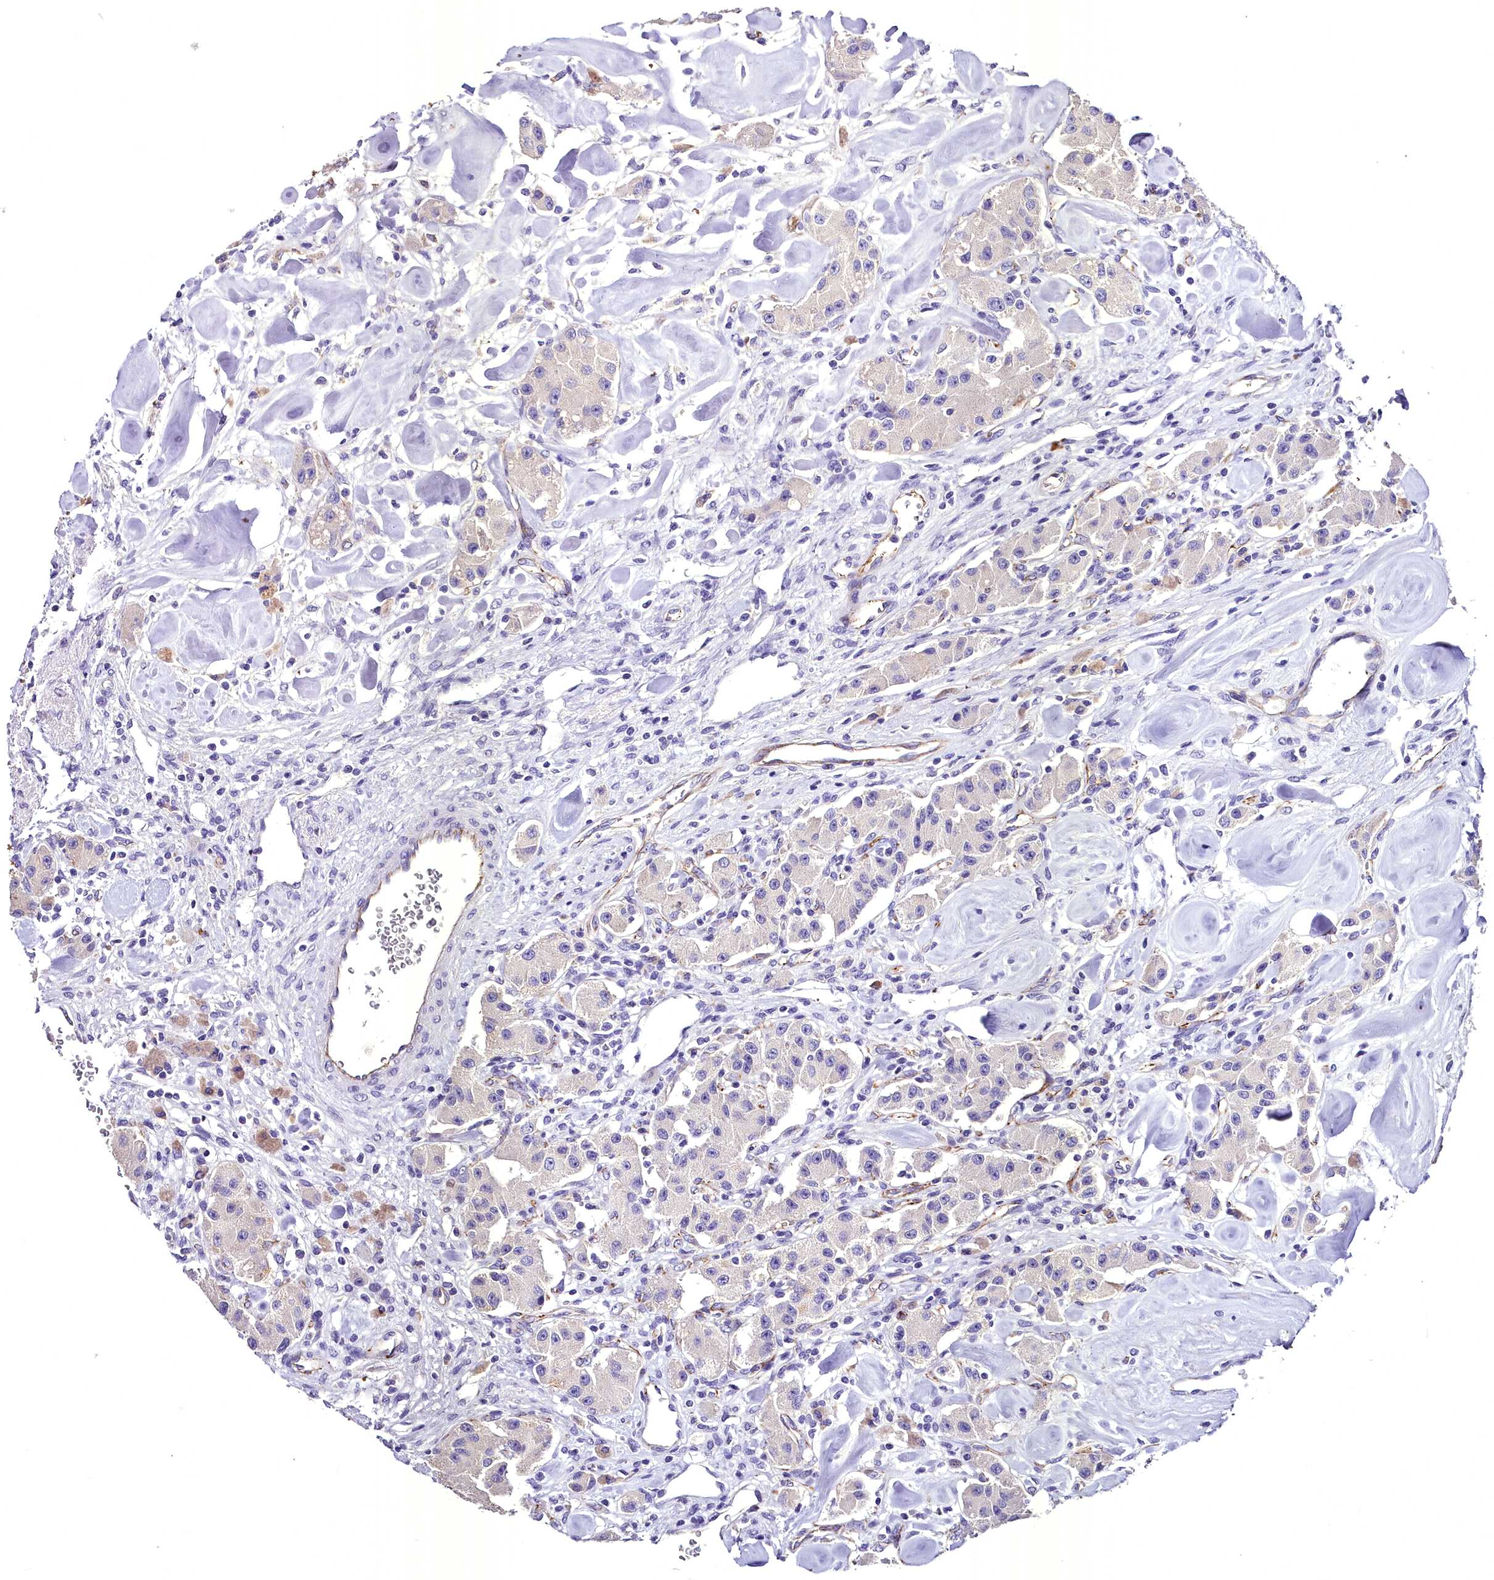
{"staining": {"intensity": "negative", "quantity": "none", "location": "none"}, "tissue": "carcinoid", "cell_type": "Tumor cells", "image_type": "cancer", "snomed": [{"axis": "morphology", "description": "Carcinoid, malignant, NOS"}, {"axis": "topography", "description": "Pancreas"}], "caption": "Carcinoid was stained to show a protein in brown. There is no significant staining in tumor cells.", "gene": "MS4A18", "patient": {"sex": "male", "age": 41}}